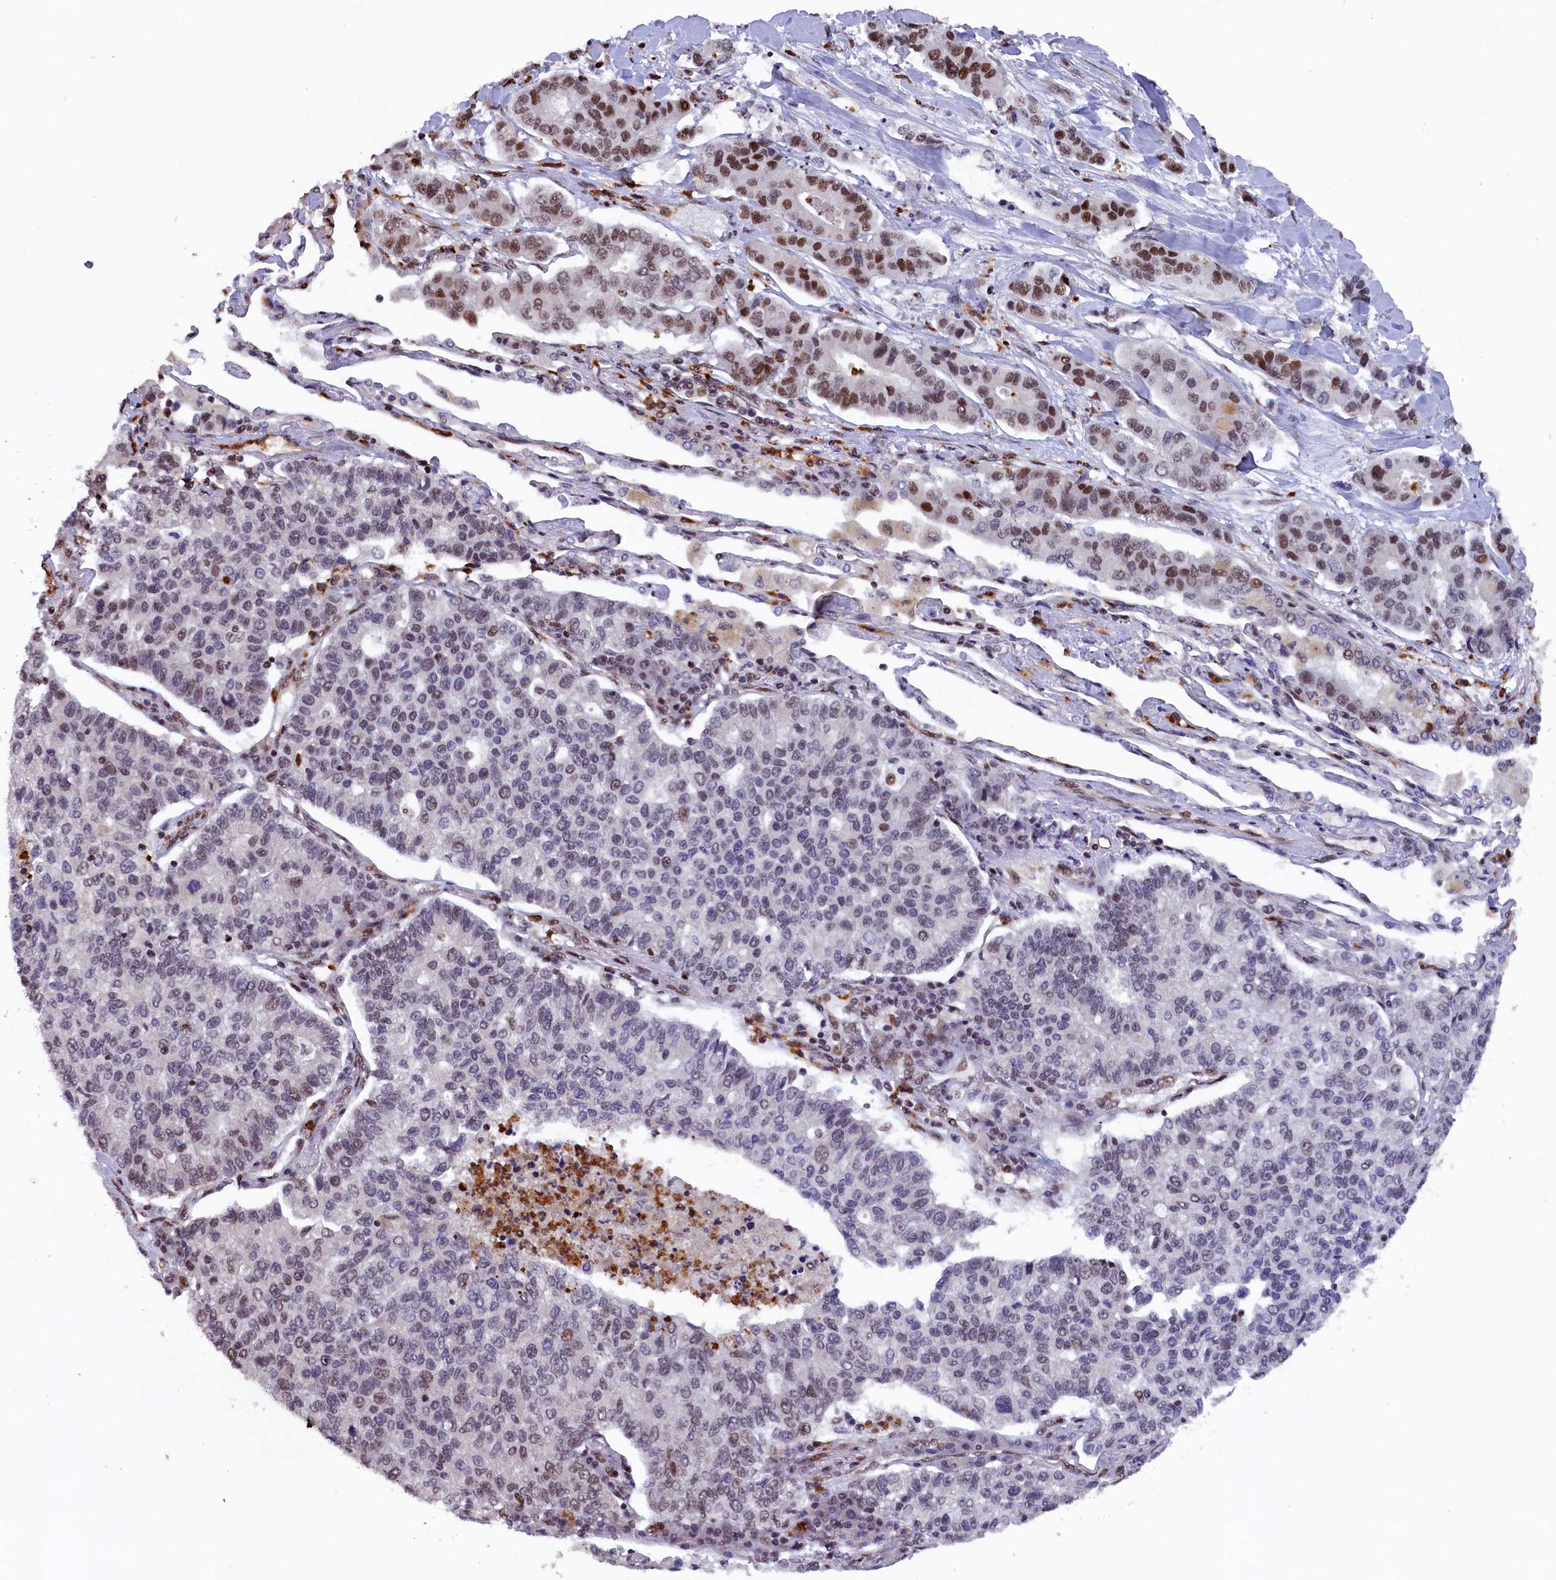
{"staining": {"intensity": "strong", "quantity": "<25%", "location": "nuclear"}, "tissue": "lung cancer", "cell_type": "Tumor cells", "image_type": "cancer", "snomed": [{"axis": "morphology", "description": "Adenocarcinoma, NOS"}, {"axis": "topography", "description": "Lung"}], "caption": "Lung adenocarcinoma stained with a brown dye exhibits strong nuclear positive positivity in approximately <25% of tumor cells.", "gene": "ADIG", "patient": {"sex": "male", "age": 49}}